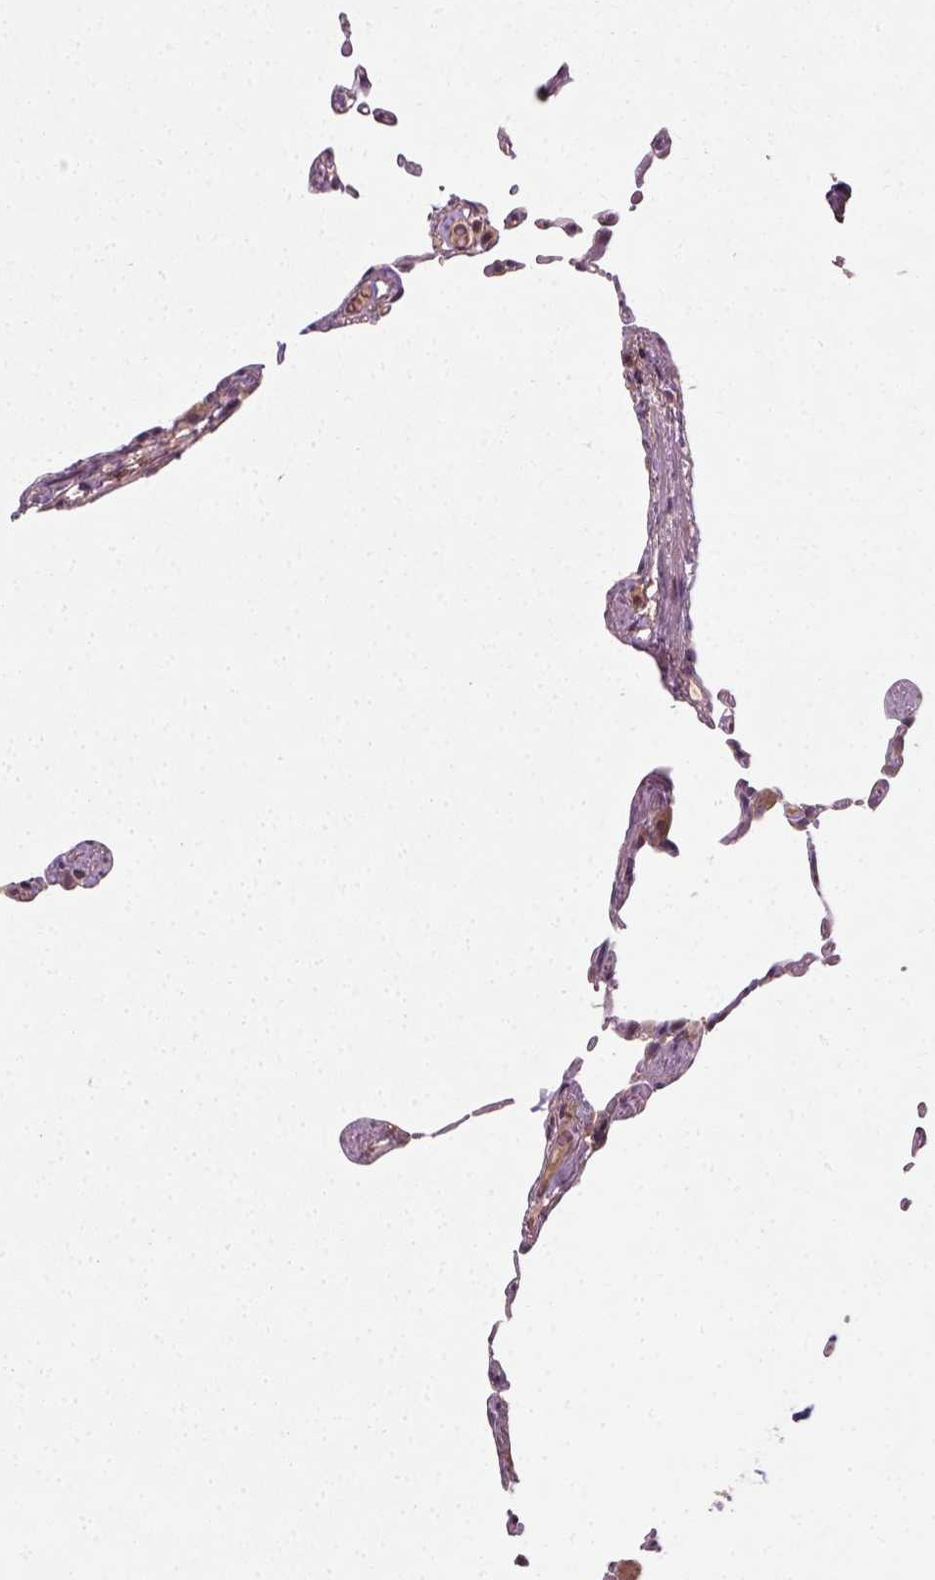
{"staining": {"intensity": "weak", "quantity": ">75%", "location": "cytoplasmic/membranous"}, "tissue": "lung", "cell_type": "Alveolar cells", "image_type": "normal", "snomed": [{"axis": "morphology", "description": "Normal tissue, NOS"}, {"axis": "topography", "description": "Lung"}], "caption": "Immunohistochemical staining of unremarkable lung displays weak cytoplasmic/membranous protein staining in about >75% of alveolar cells.", "gene": "CAMKK1", "patient": {"sex": "female", "age": 57}}